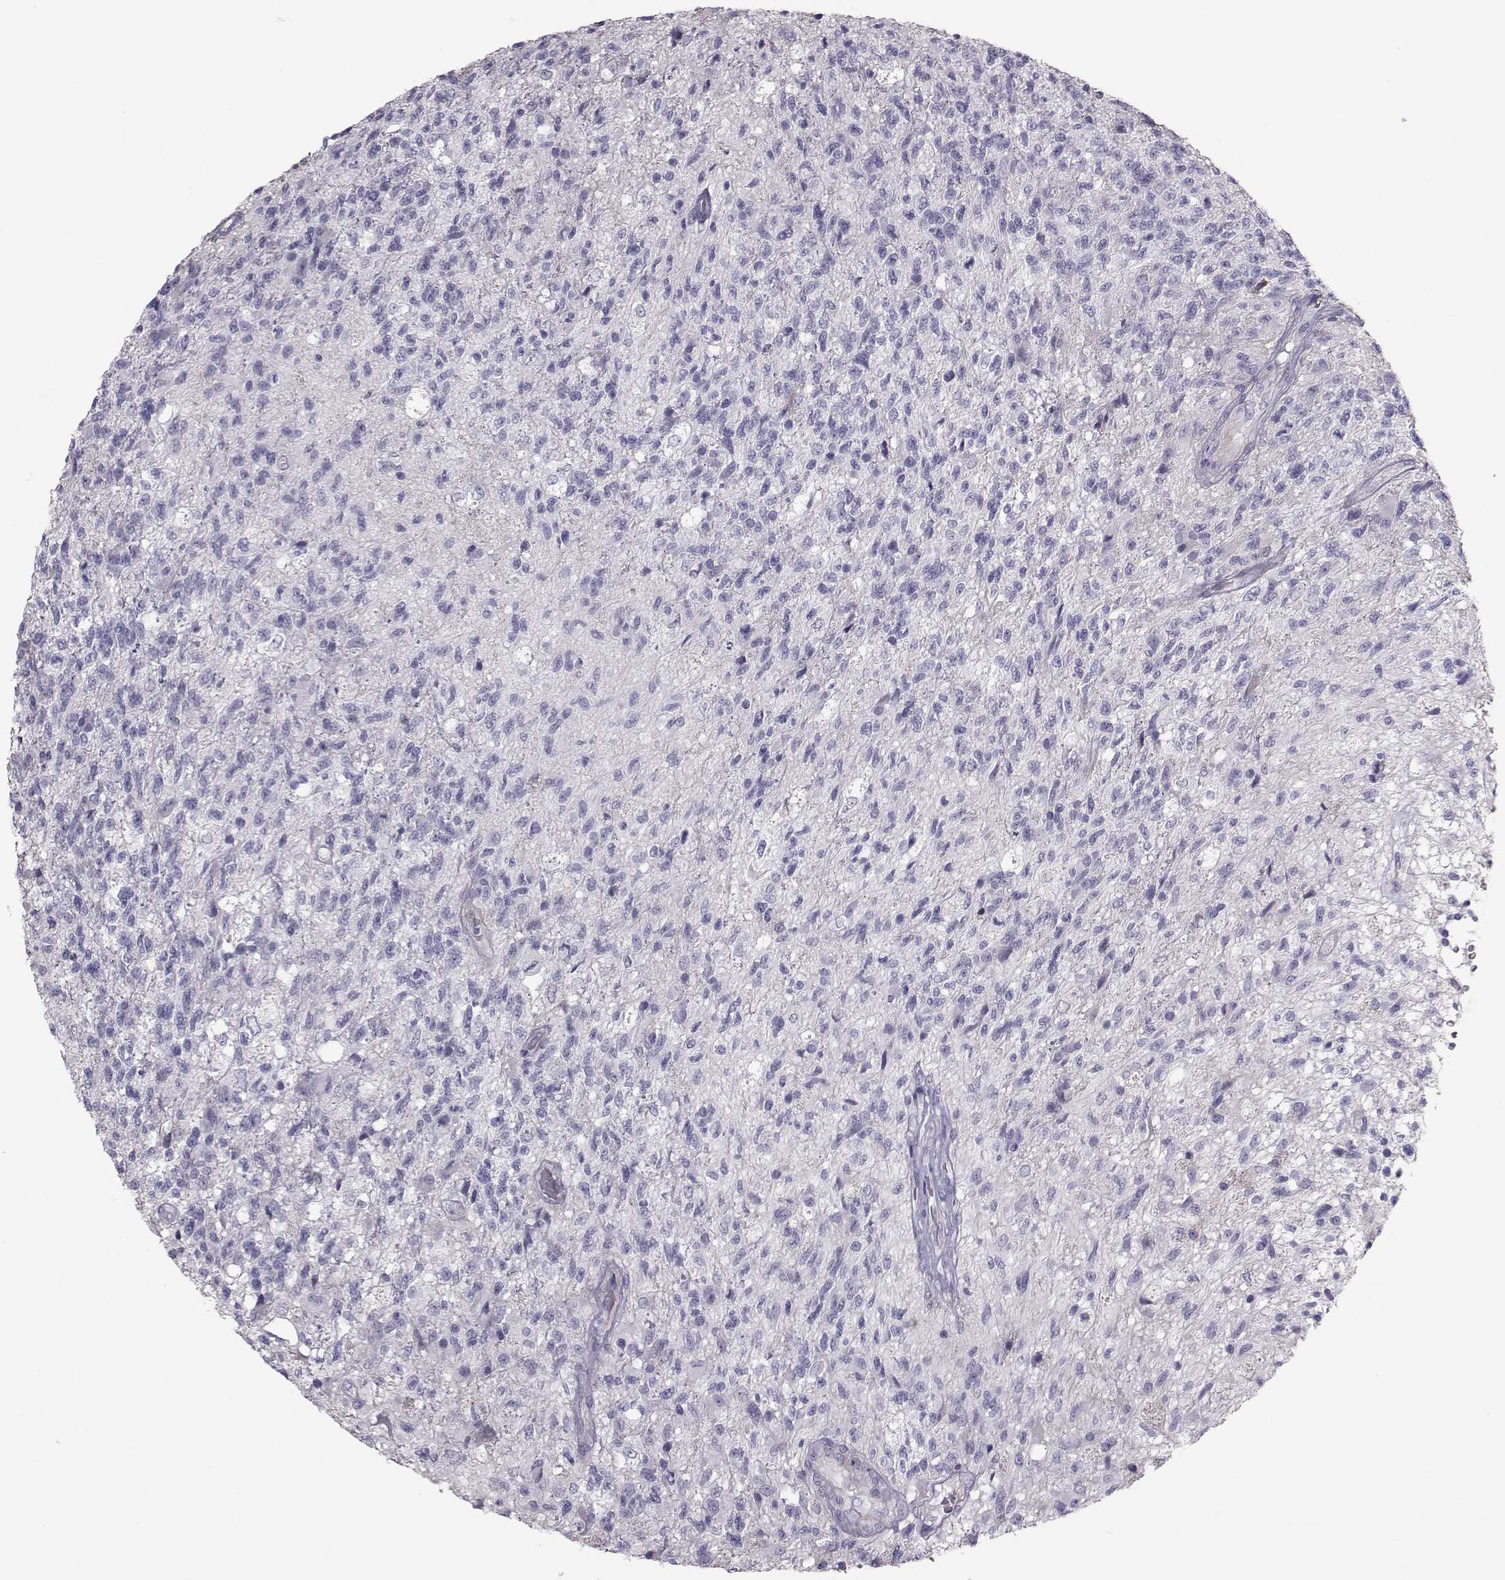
{"staining": {"intensity": "negative", "quantity": "none", "location": "none"}, "tissue": "glioma", "cell_type": "Tumor cells", "image_type": "cancer", "snomed": [{"axis": "morphology", "description": "Glioma, malignant, High grade"}, {"axis": "topography", "description": "Brain"}], "caption": "Tumor cells show no significant protein positivity in malignant glioma (high-grade).", "gene": "GARIN3", "patient": {"sex": "male", "age": 56}}